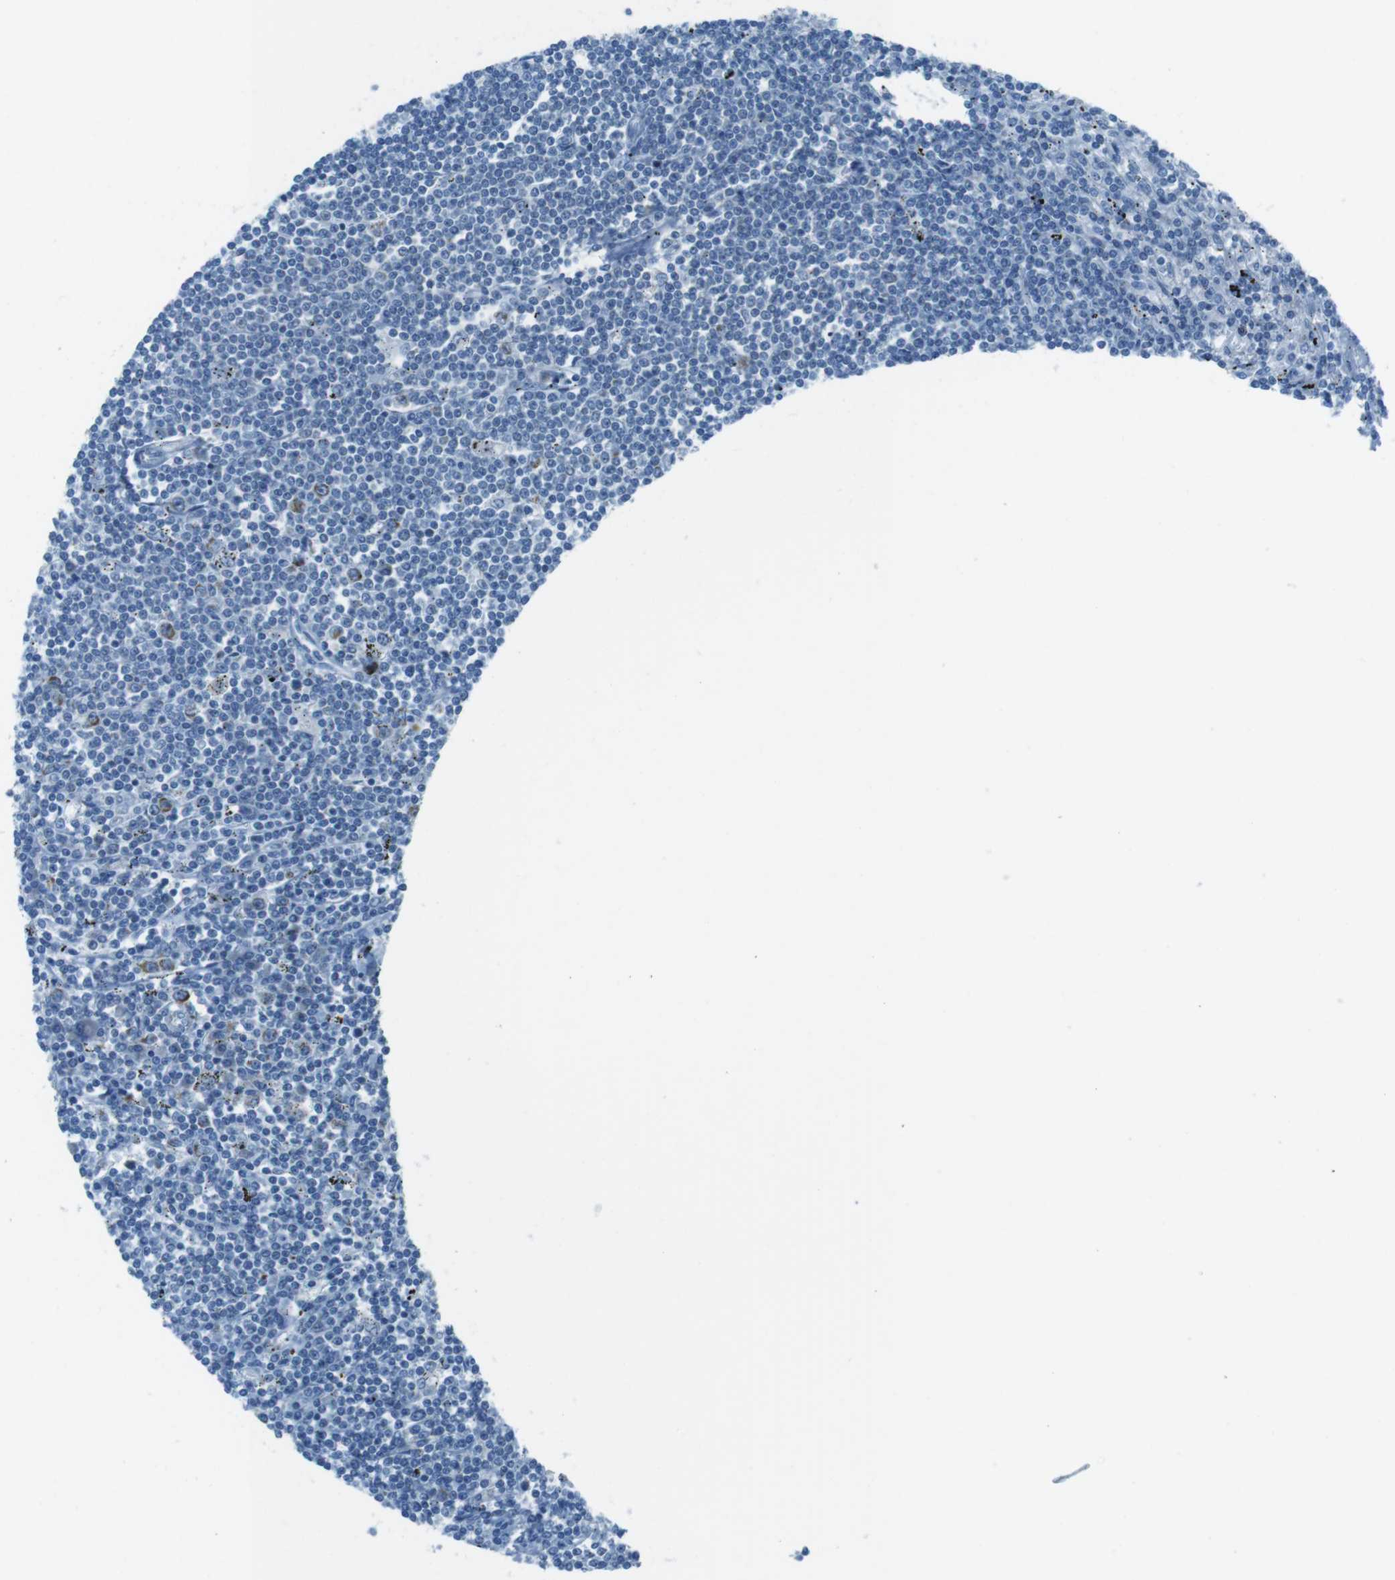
{"staining": {"intensity": "negative", "quantity": "none", "location": "none"}, "tissue": "lymphoma", "cell_type": "Tumor cells", "image_type": "cancer", "snomed": [{"axis": "morphology", "description": "Malignant lymphoma, non-Hodgkin's type, Low grade"}, {"axis": "topography", "description": "Spleen"}], "caption": "Tumor cells show no significant expression in low-grade malignant lymphoma, non-Hodgkin's type.", "gene": "DNAJA3", "patient": {"sex": "male", "age": 76}}